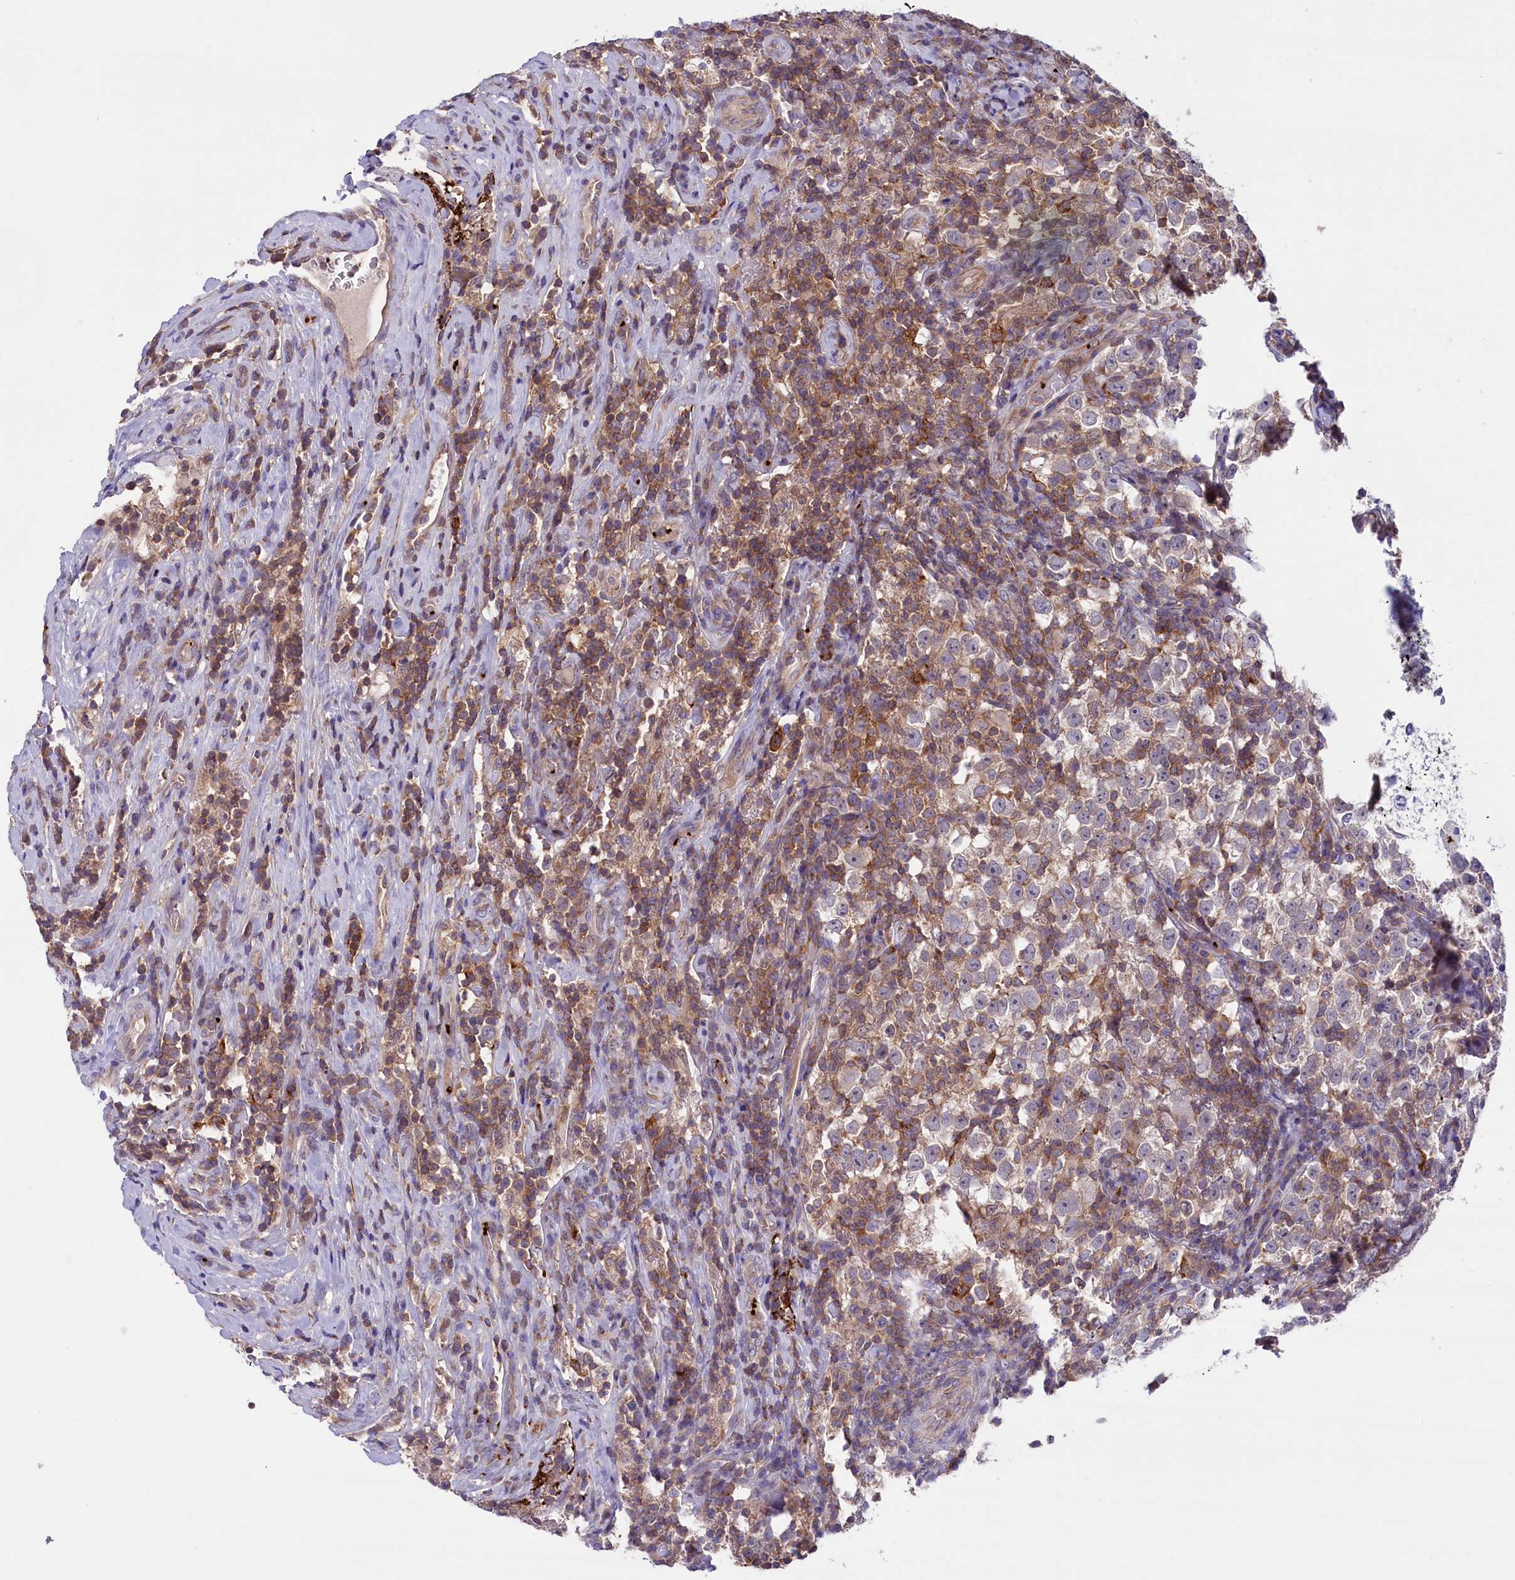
{"staining": {"intensity": "weak", "quantity": ">75%", "location": "cytoplasmic/membranous"}, "tissue": "testis cancer", "cell_type": "Tumor cells", "image_type": "cancer", "snomed": [{"axis": "morphology", "description": "Normal tissue, NOS"}, {"axis": "morphology", "description": "Seminoma, NOS"}, {"axis": "topography", "description": "Testis"}], "caption": "The histopathology image shows a brown stain indicating the presence of a protein in the cytoplasmic/membranous of tumor cells in testis cancer.", "gene": "HEATR3", "patient": {"sex": "male", "age": 43}}